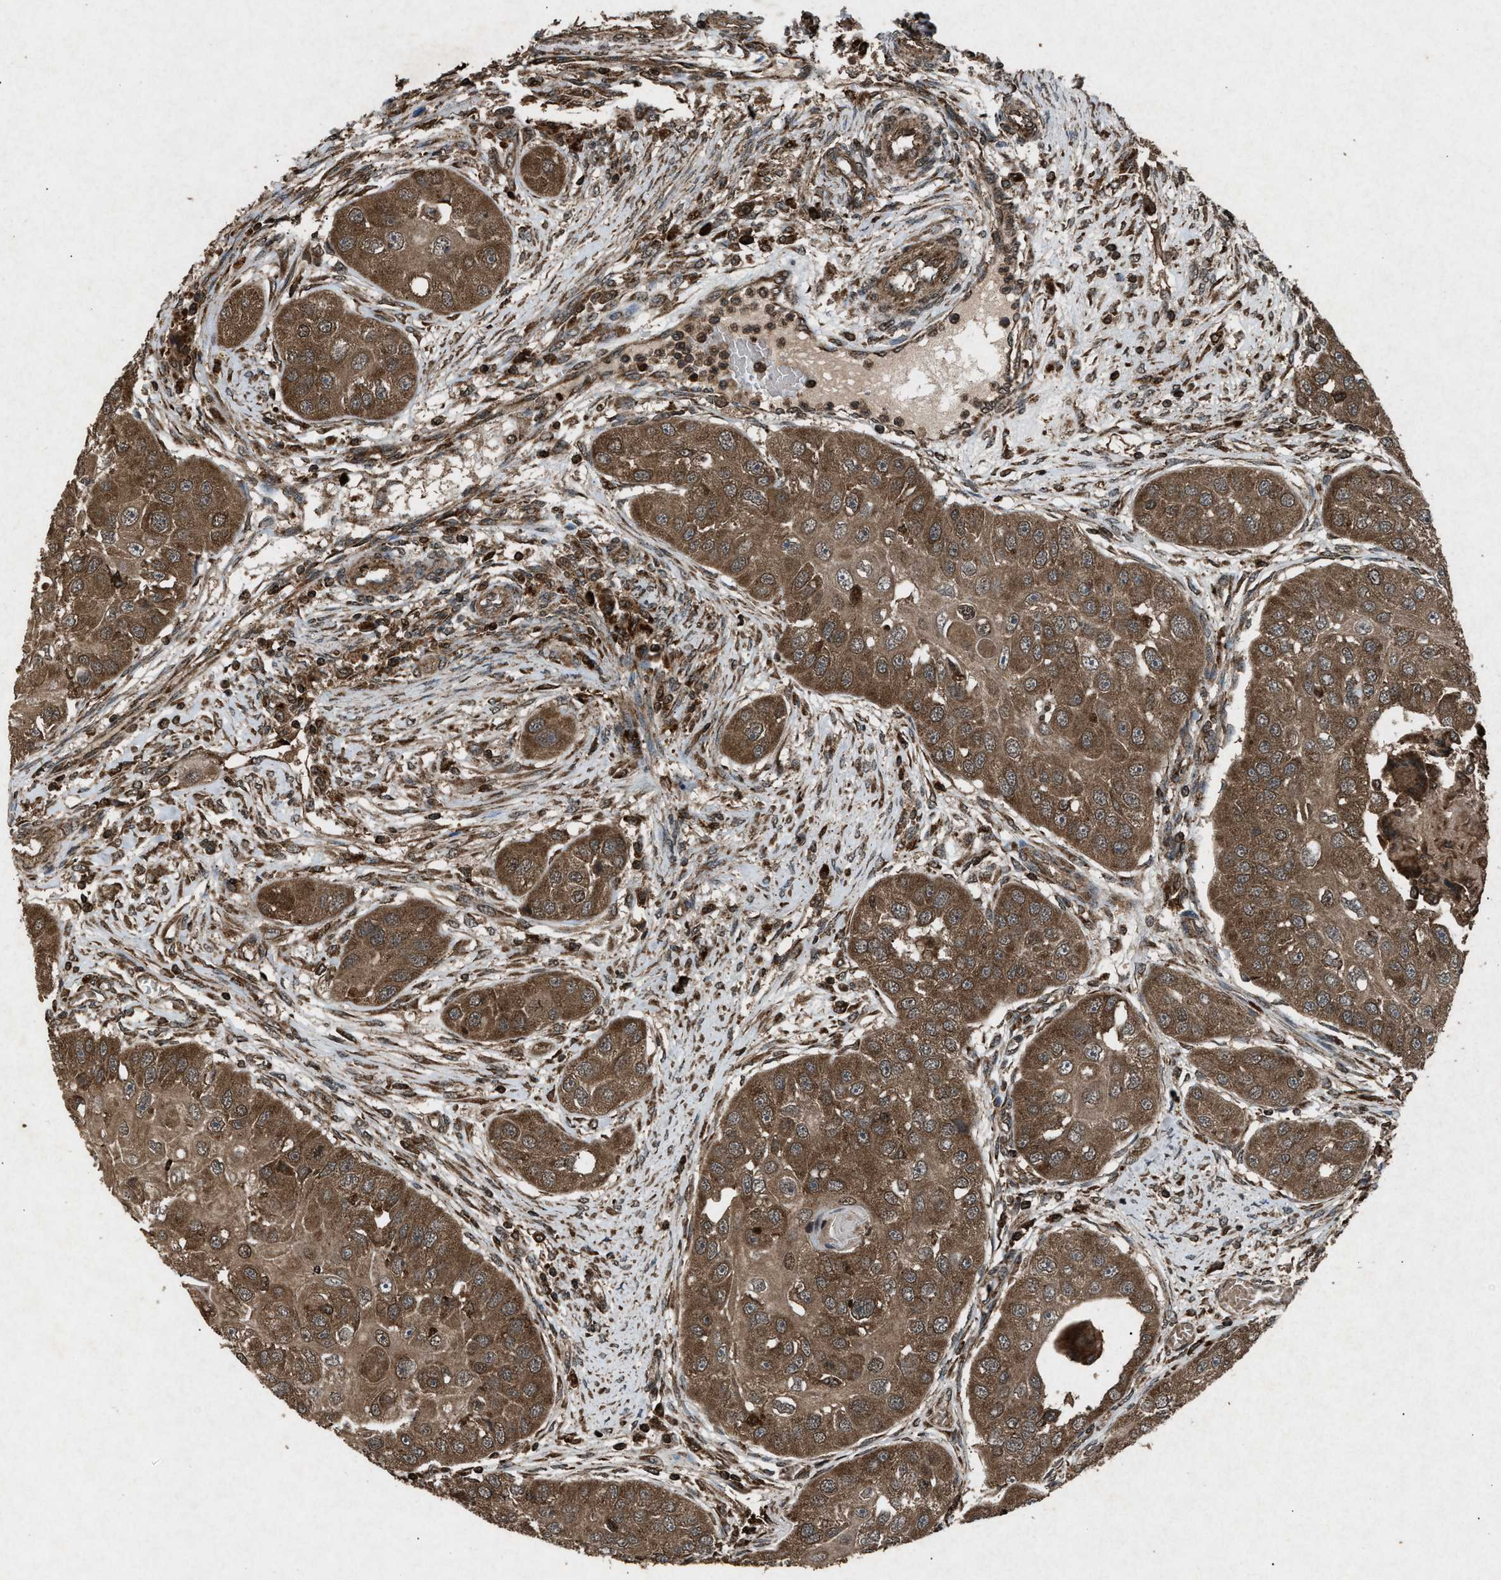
{"staining": {"intensity": "strong", "quantity": ">75%", "location": "cytoplasmic/membranous"}, "tissue": "head and neck cancer", "cell_type": "Tumor cells", "image_type": "cancer", "snomed": [{"axis": "morphology", "description": "Normal tissue, NOS"}, {"axis": "morphology", "description": "Squamous cell carcinoma, NOS"}, {"axis": "topography", "description": "Skeletal muscle"}, {"axis": "topography", "description": "Head-Neck"}], "caption": "Brown immunohistochemical staining in head and neck cancer (squamous cell carcinoma) reveals strong cytoplasmic/membranous expression in about >75% of tumor cells.", "gene": "OAS1", "patient": {"sex": "male", "age": 51}}